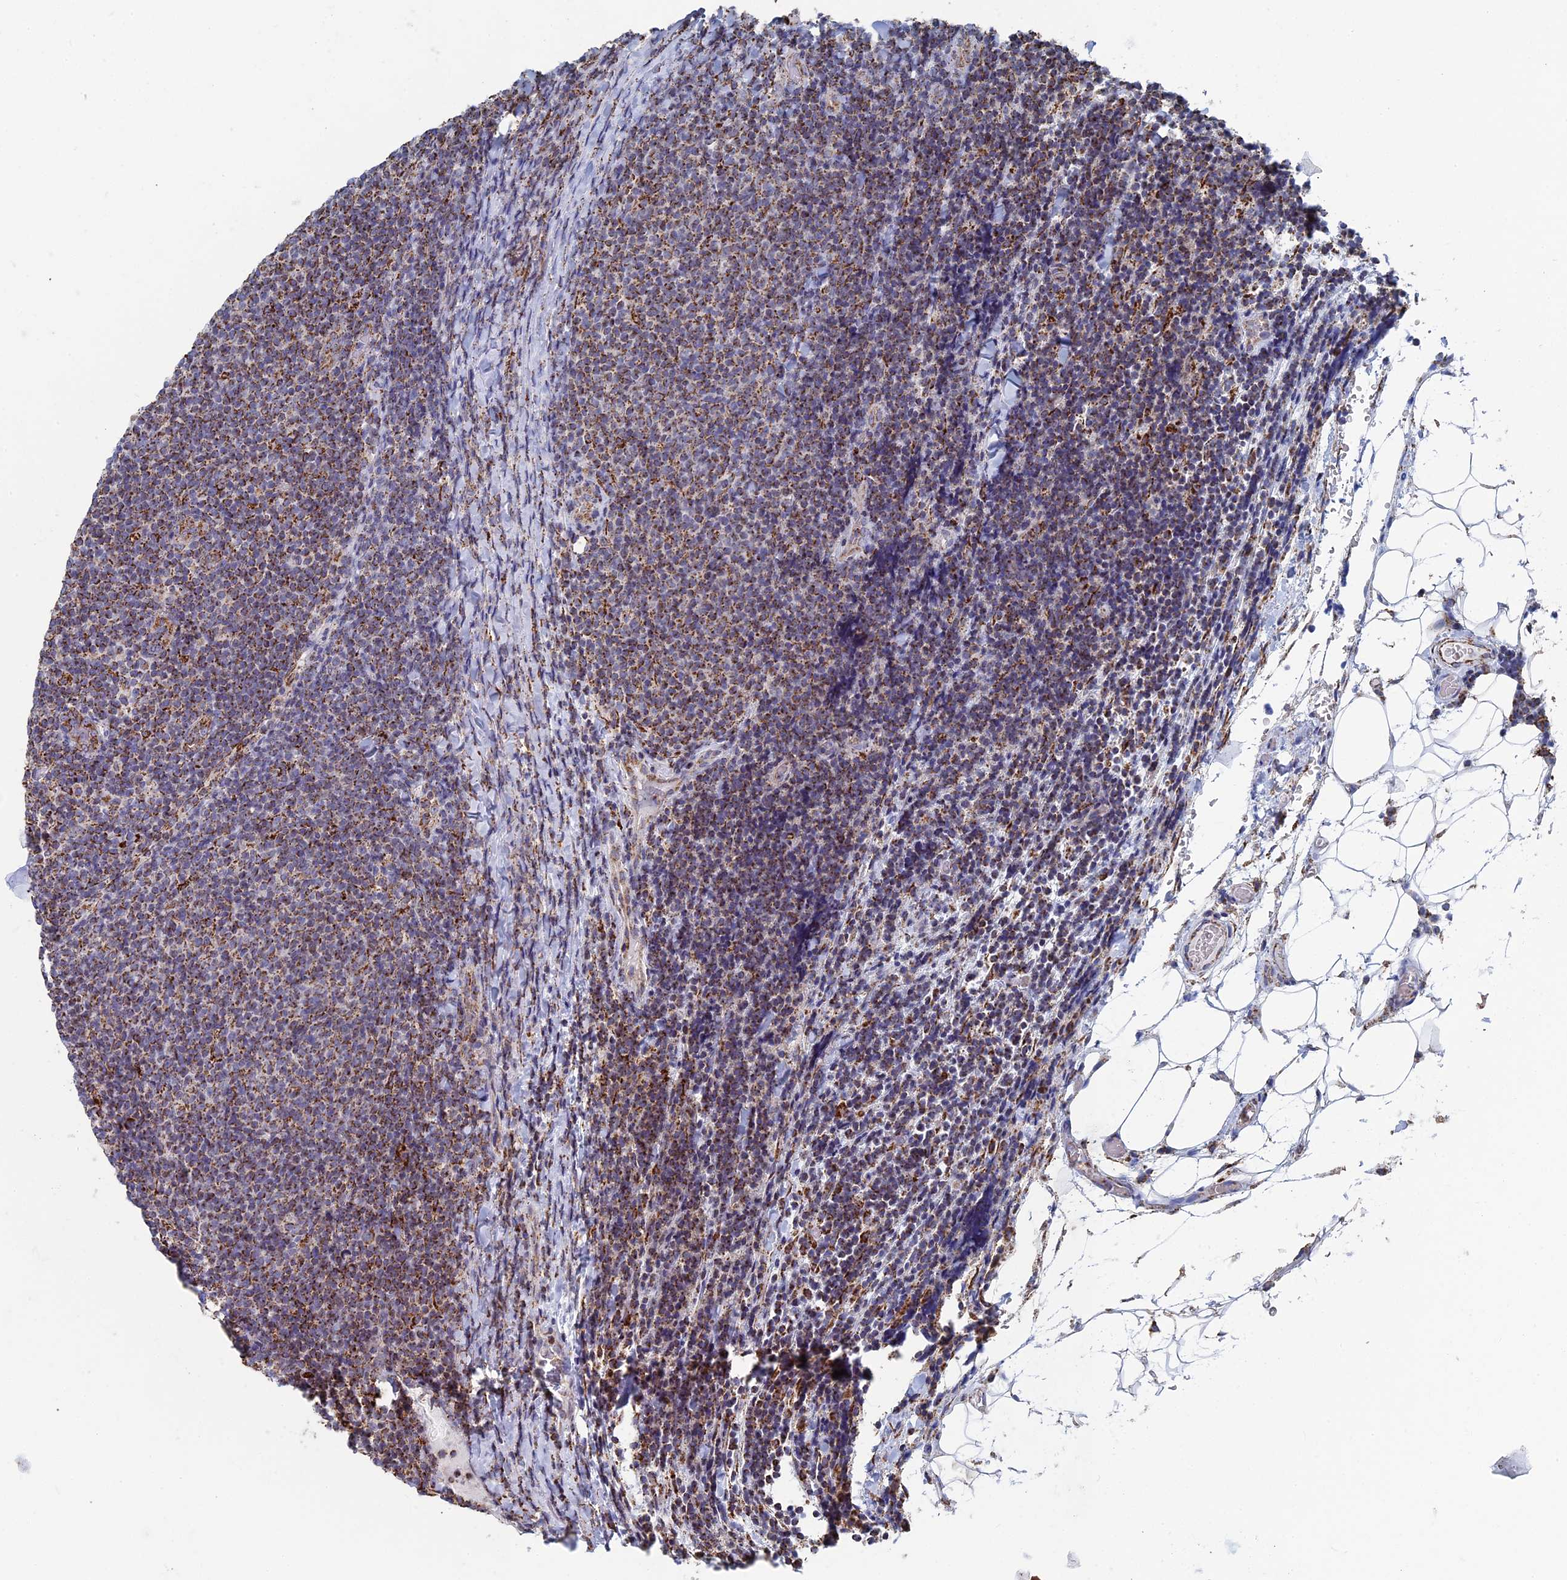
{"staining": {"intensity": "moderate", "quantity": "25%-75%", "location": "cytoplasmic/membranous"}, "tissue": "lymphoma", "cell_type": "Tumor cells", "image_type": "cancer", "snomed": [{"axis": "morphology", "description": "Malignant lymphoma, non-Hodgkin's type, Low grade"}, {"axis": "topography", "description": "Lymph node"}], "caption": "A medium amount of moderate cytoplasmic/membranous positivity is seen in about 25%-75% of tumor cells in lymphoma tissue.", "gene": "SEC24D", "patient": {"sex": "male", "age": 66}}